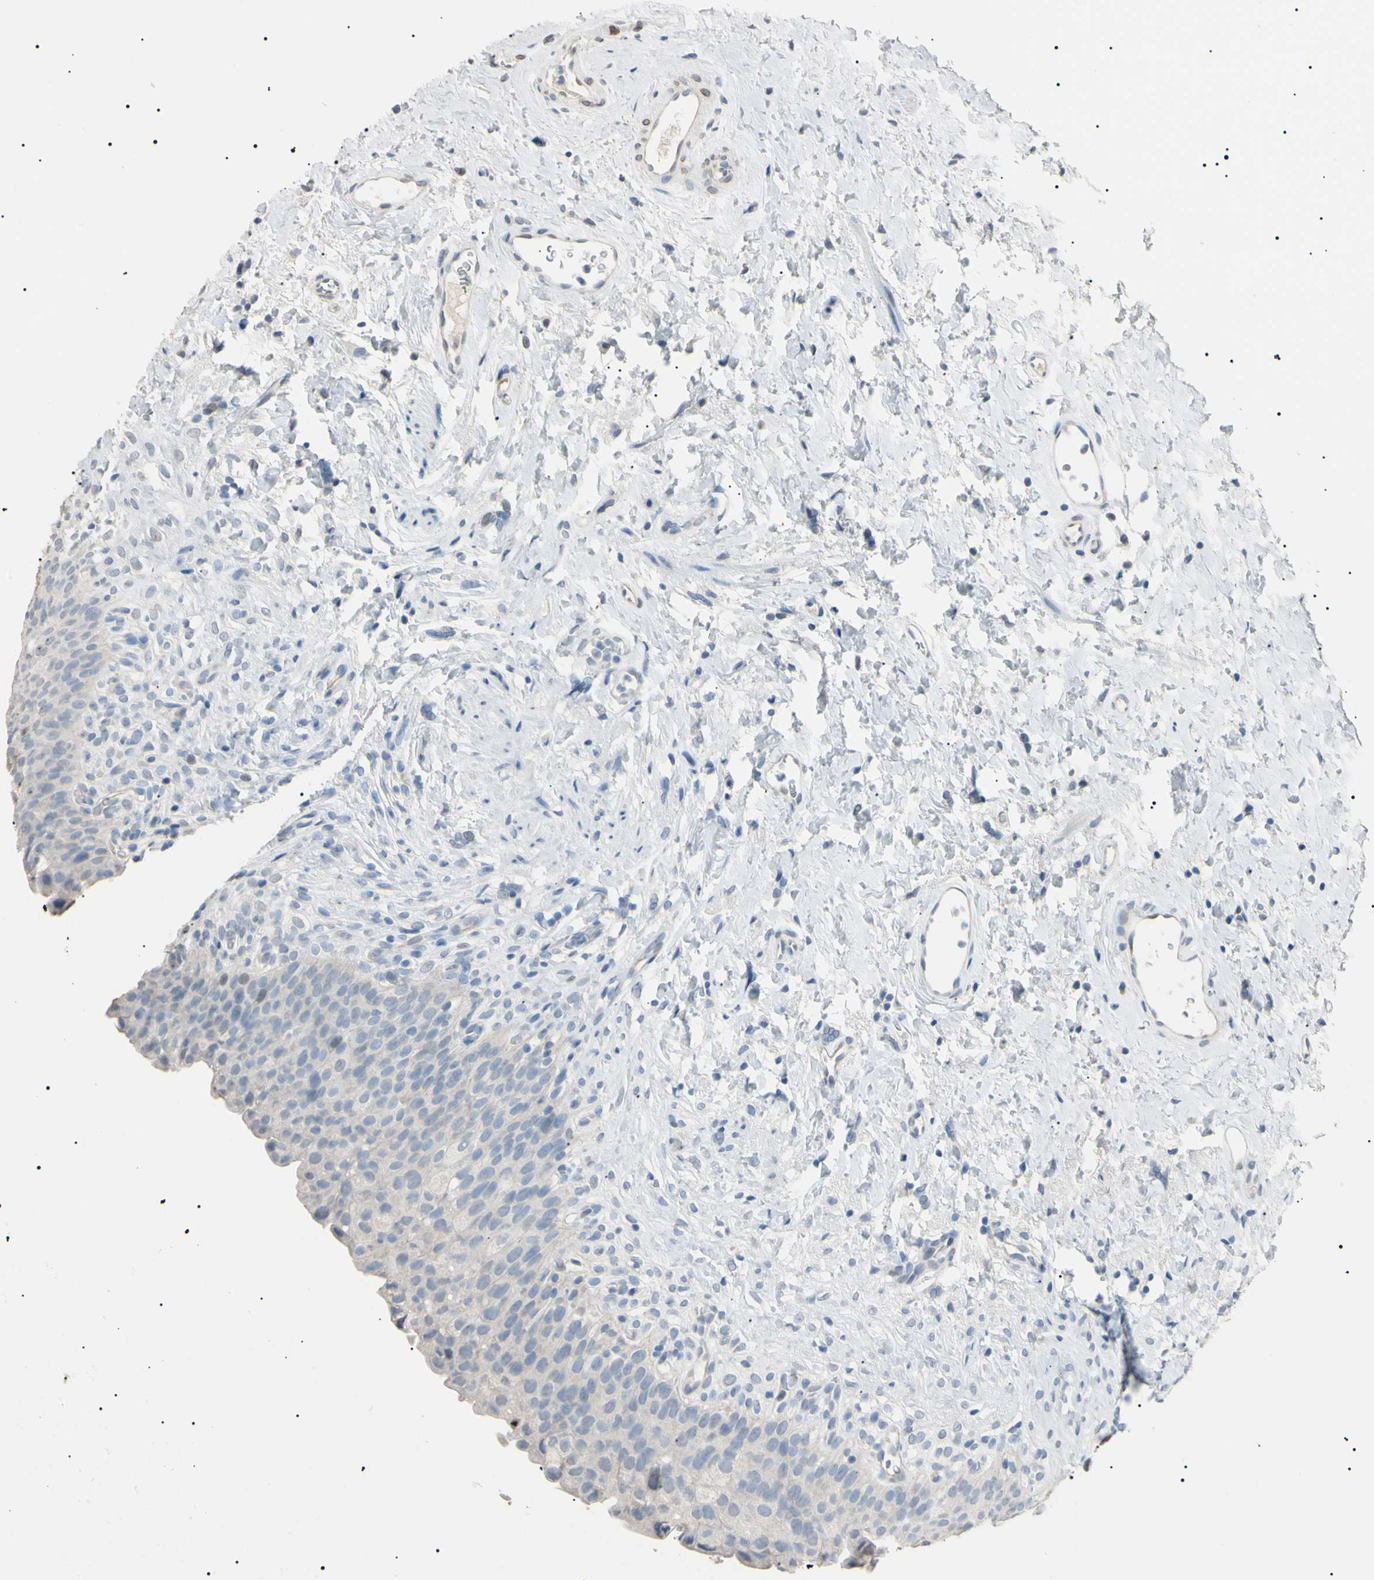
{"staining": {"intensity": "weak", "quantity": "<25%", "location": "nuclear"}, "tissue": "urinary bladder", "cell_type": "Urothelial cells", "image_type": "normal", "snomed": [{"axis": "morphology", "description": "Normal tissue, NOS"}, {"axis": "topography", "description": "Urinary bladder"}], "caption": "IHC of benign human urinary bladder shows no staining in urothelial cells.", "gene": "CGB3", "patient": {"sex": "female", "age": 79}}